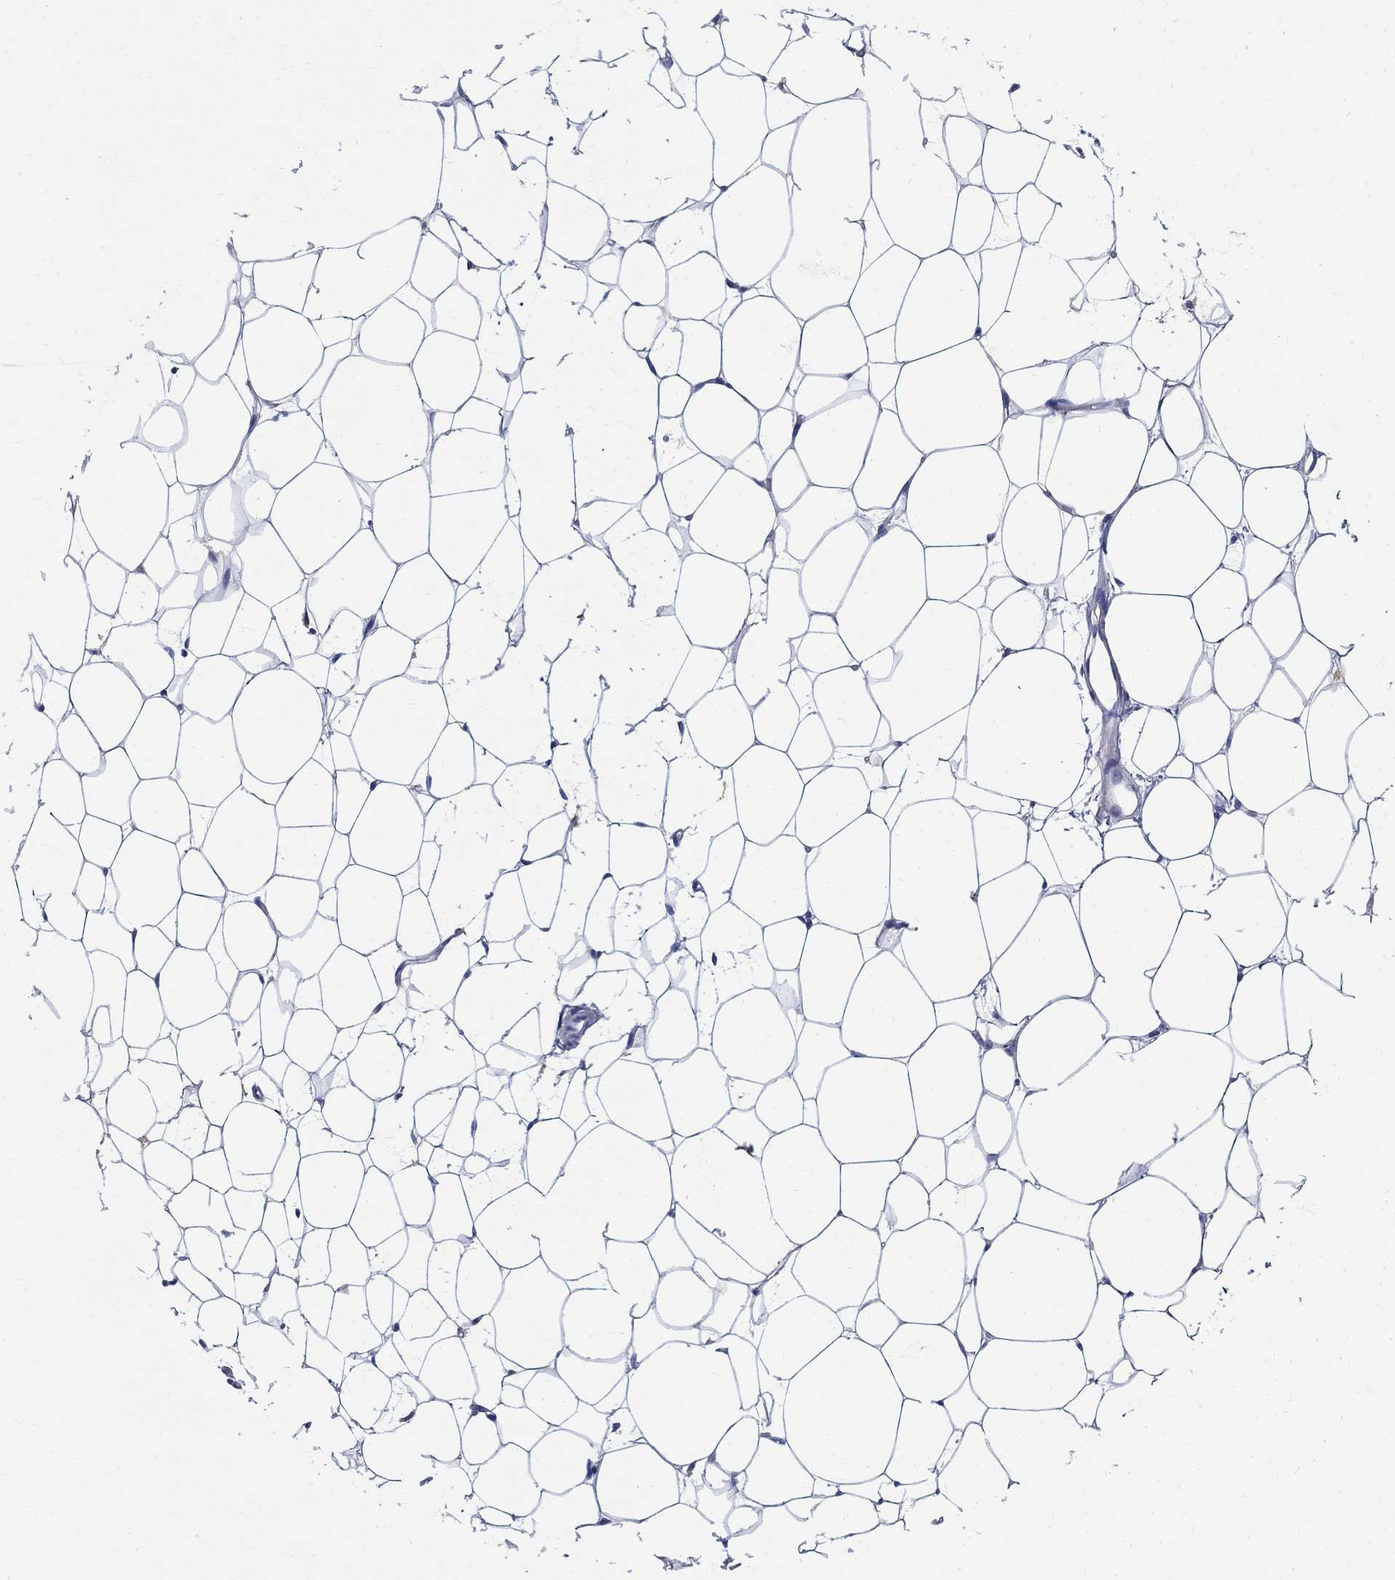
{"staining": {"intensity": "negative", "quantity": "none", "location": "none"}, "tissue": "breast", "cell_type": "Adipocytes", "image_type": "normal", "snomed": [{"axis": "morphology", "description": "Normal tissue, NOS"}, {"axis": "topography", "description": "Breast"}], "caption": "Immunohistochemistry image of benign human breast stained for a protein (brown), which exhibits no positivity in adipocytes. (DAB (3,3'-diaminobenzidine) IHC visualized using brightfield microscopy, high magnification).", "gene": "SOX2", "patient": {"sex": "female", "age": 37}}